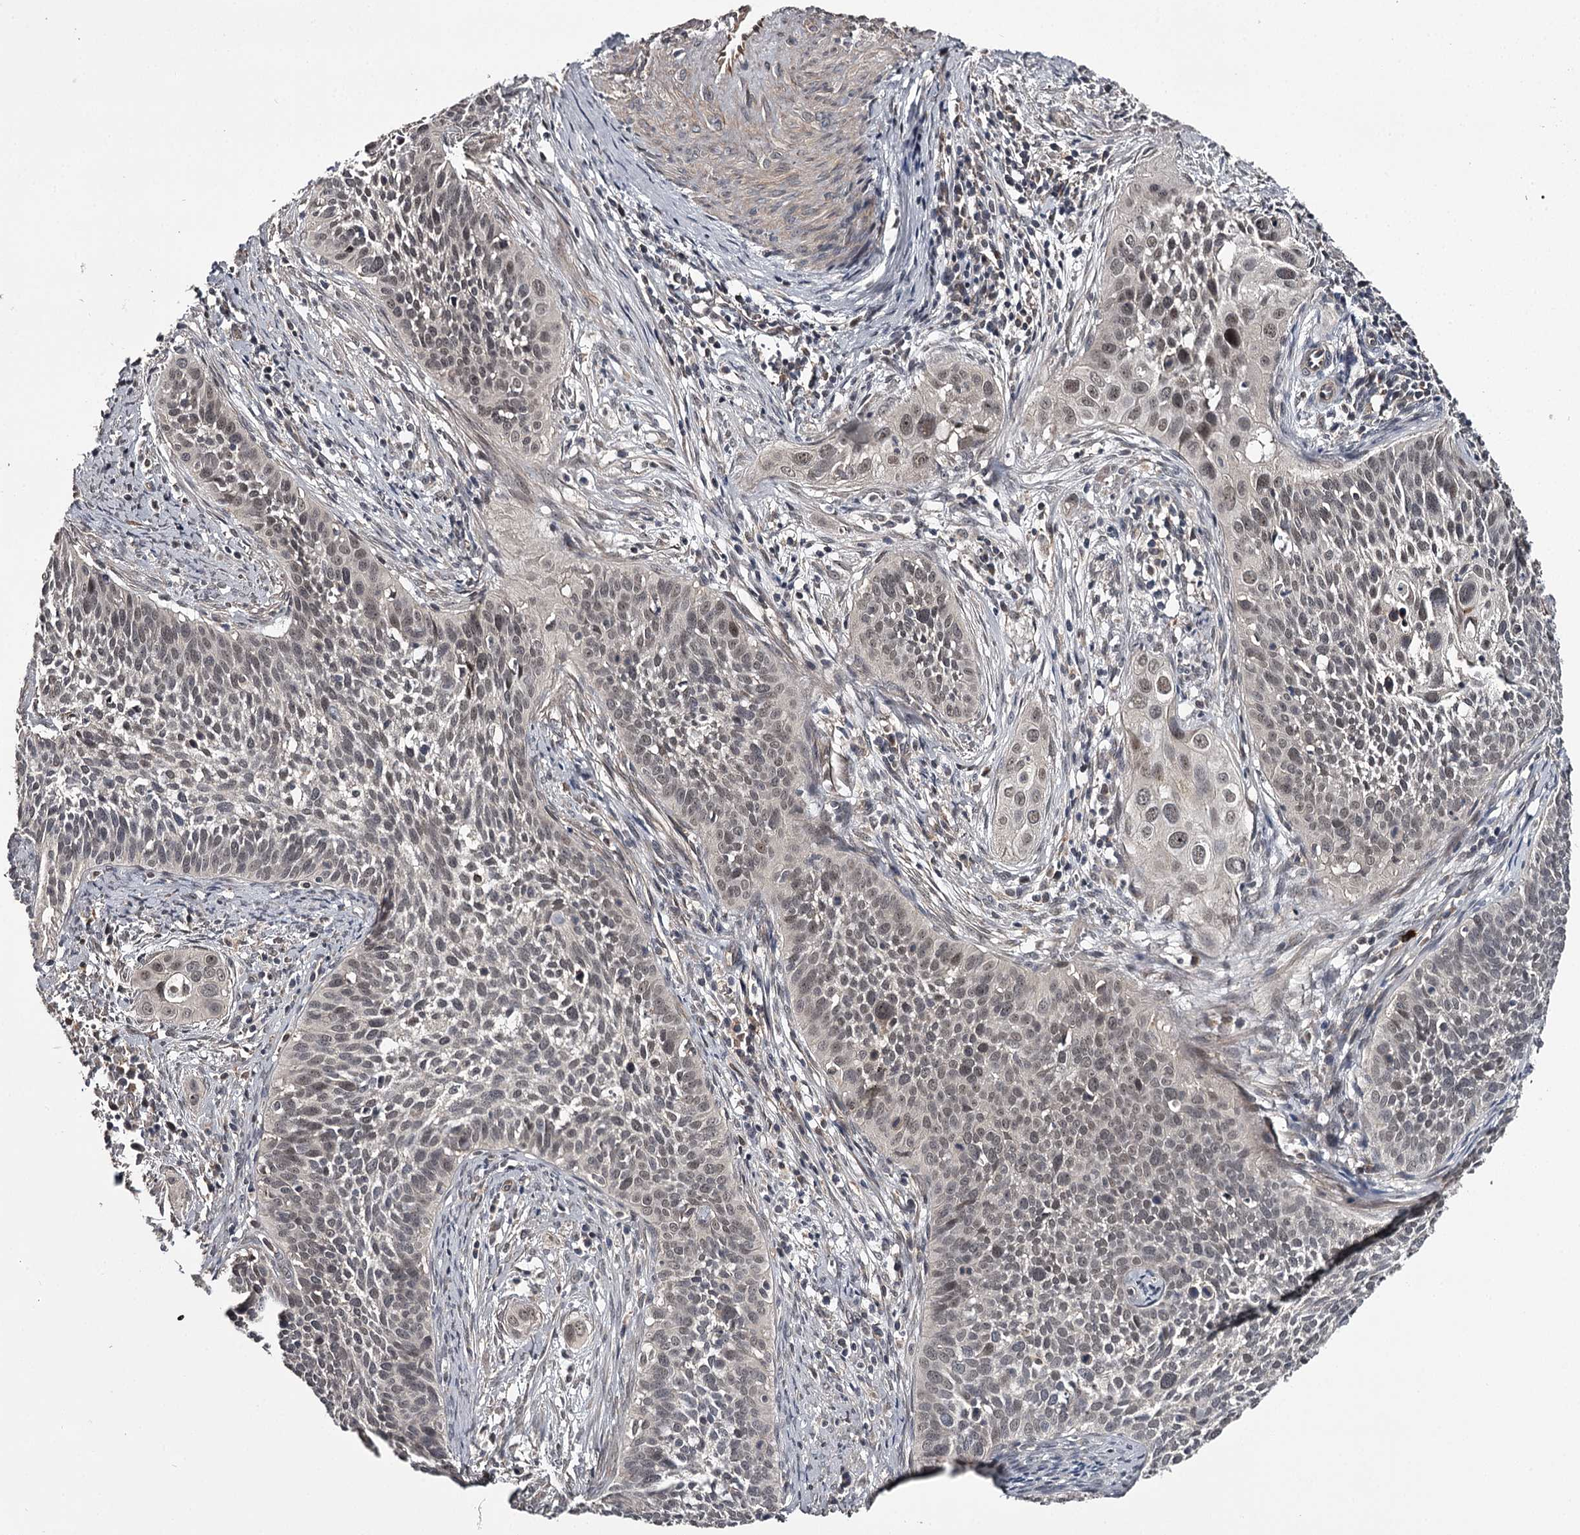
{"staining": {"intensity": "weak", "quantity": "<25%", "location": "nuclear"}, "tissue": "cervical cancer", "cell_type": "Tumor cells", "image_type": "cancer", "snomed": [{"axis": "morphology", "description": "Squamous cell carcinoma, NOS"}, {"axis": "topography", "description": "Cervix"}], "caption": "IHC photomicrograph of neoplastic tissue: cervical cancer stained with DAB (3,3'-diaminobenzidine) reveals no significant protein staining in tumor cells.", "gene": "CWF19L2", "patient": {"sex": "female", "age": 34}}